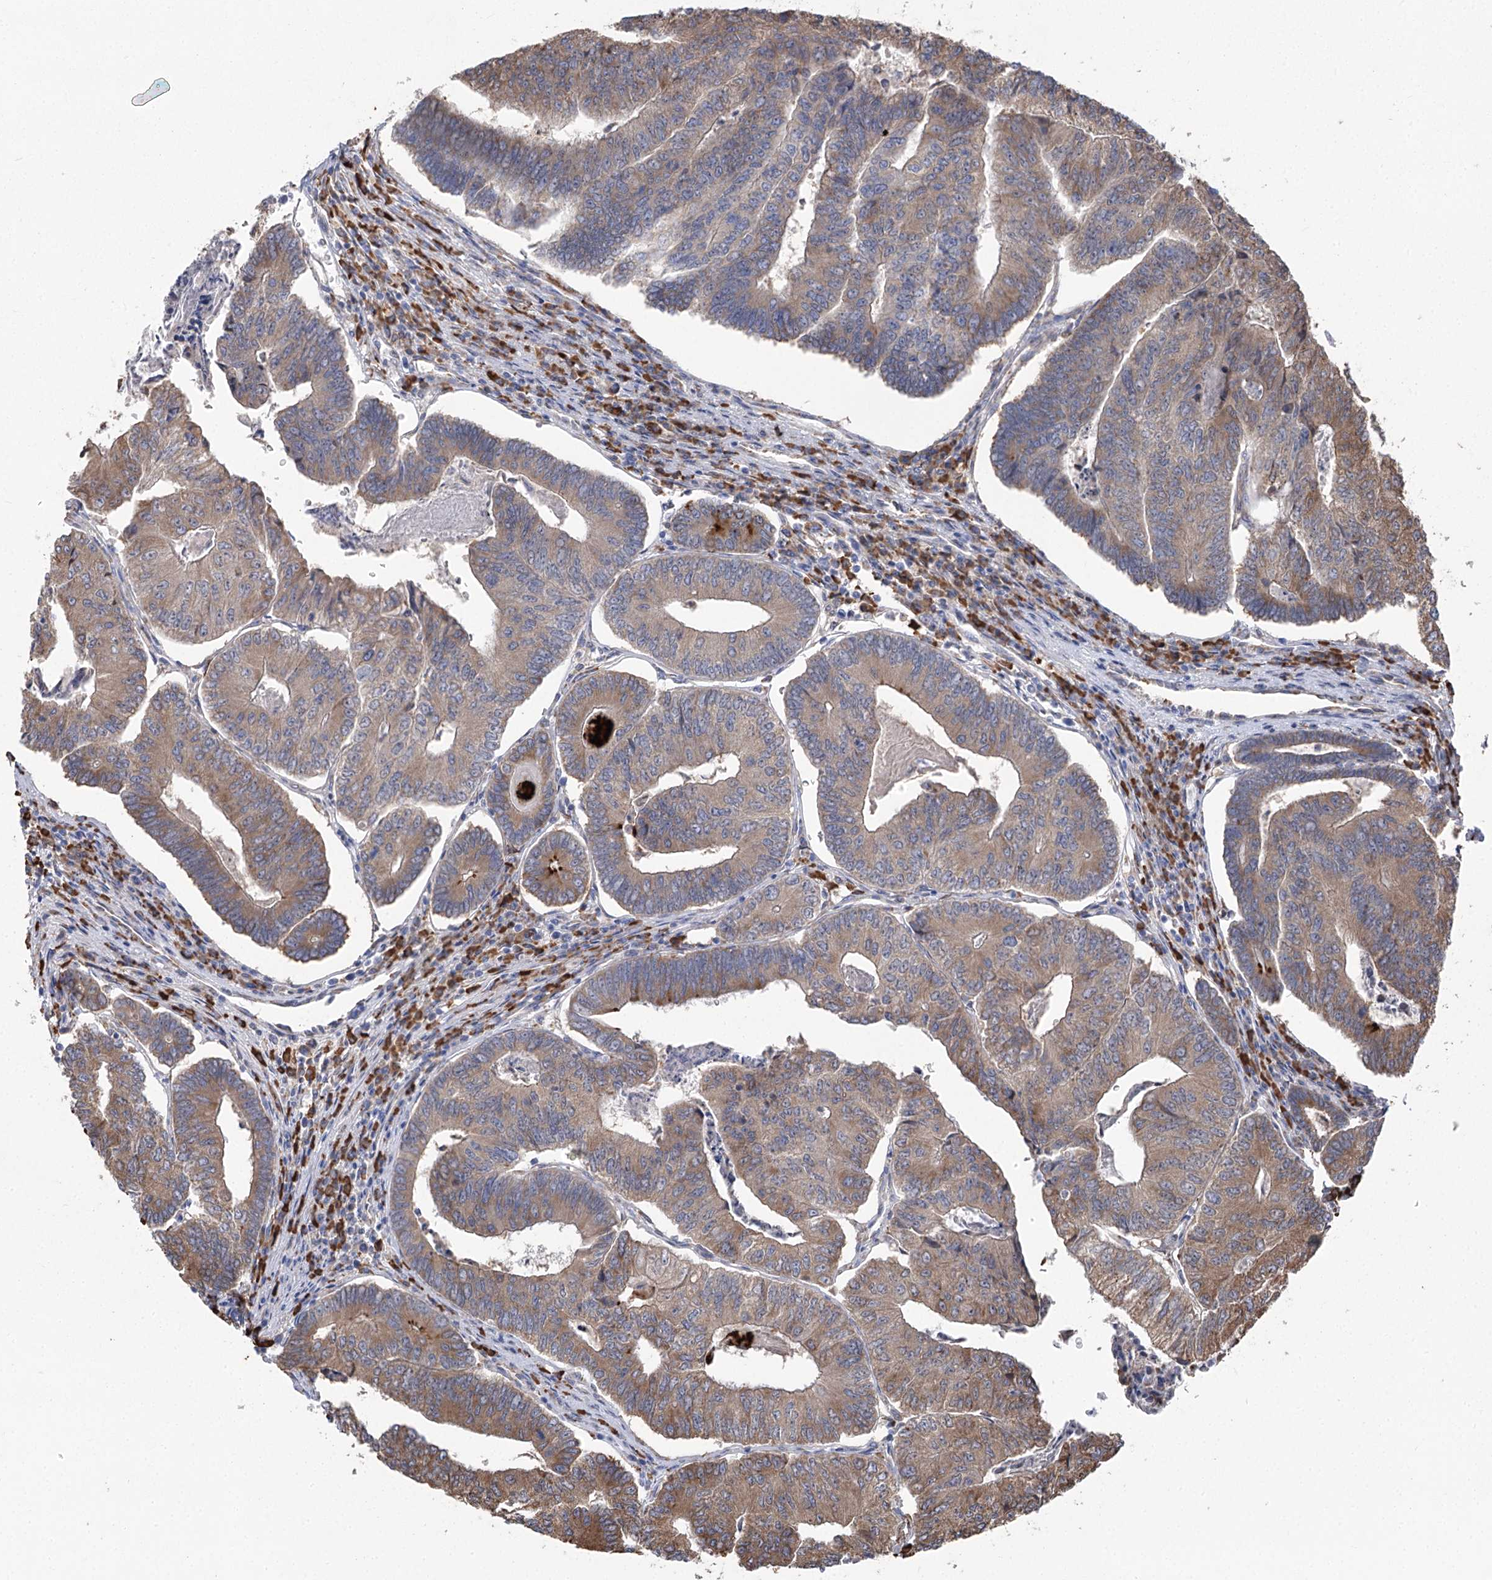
{"staining": {"intensity": "moderate", "quantity": ">75%", "location": "cytoplasmic/membranous"}, "tissue": "colorectal cancer", "cell_type": "Tumor cells", "image_type": "cancer", "snomed": [{"axis": "morphology", "description": "Adenocarcinoma, NOS"}, {"axis": "topography", "description": "Colon"}], "caption": "A histopathology image of human colorectal cancer stained for a protein exhibits moderate cytoplasmic/membranous brown staining in tumor cells.", "gene": "METTL24", "patient": {"sex": "female", "age": 67}}